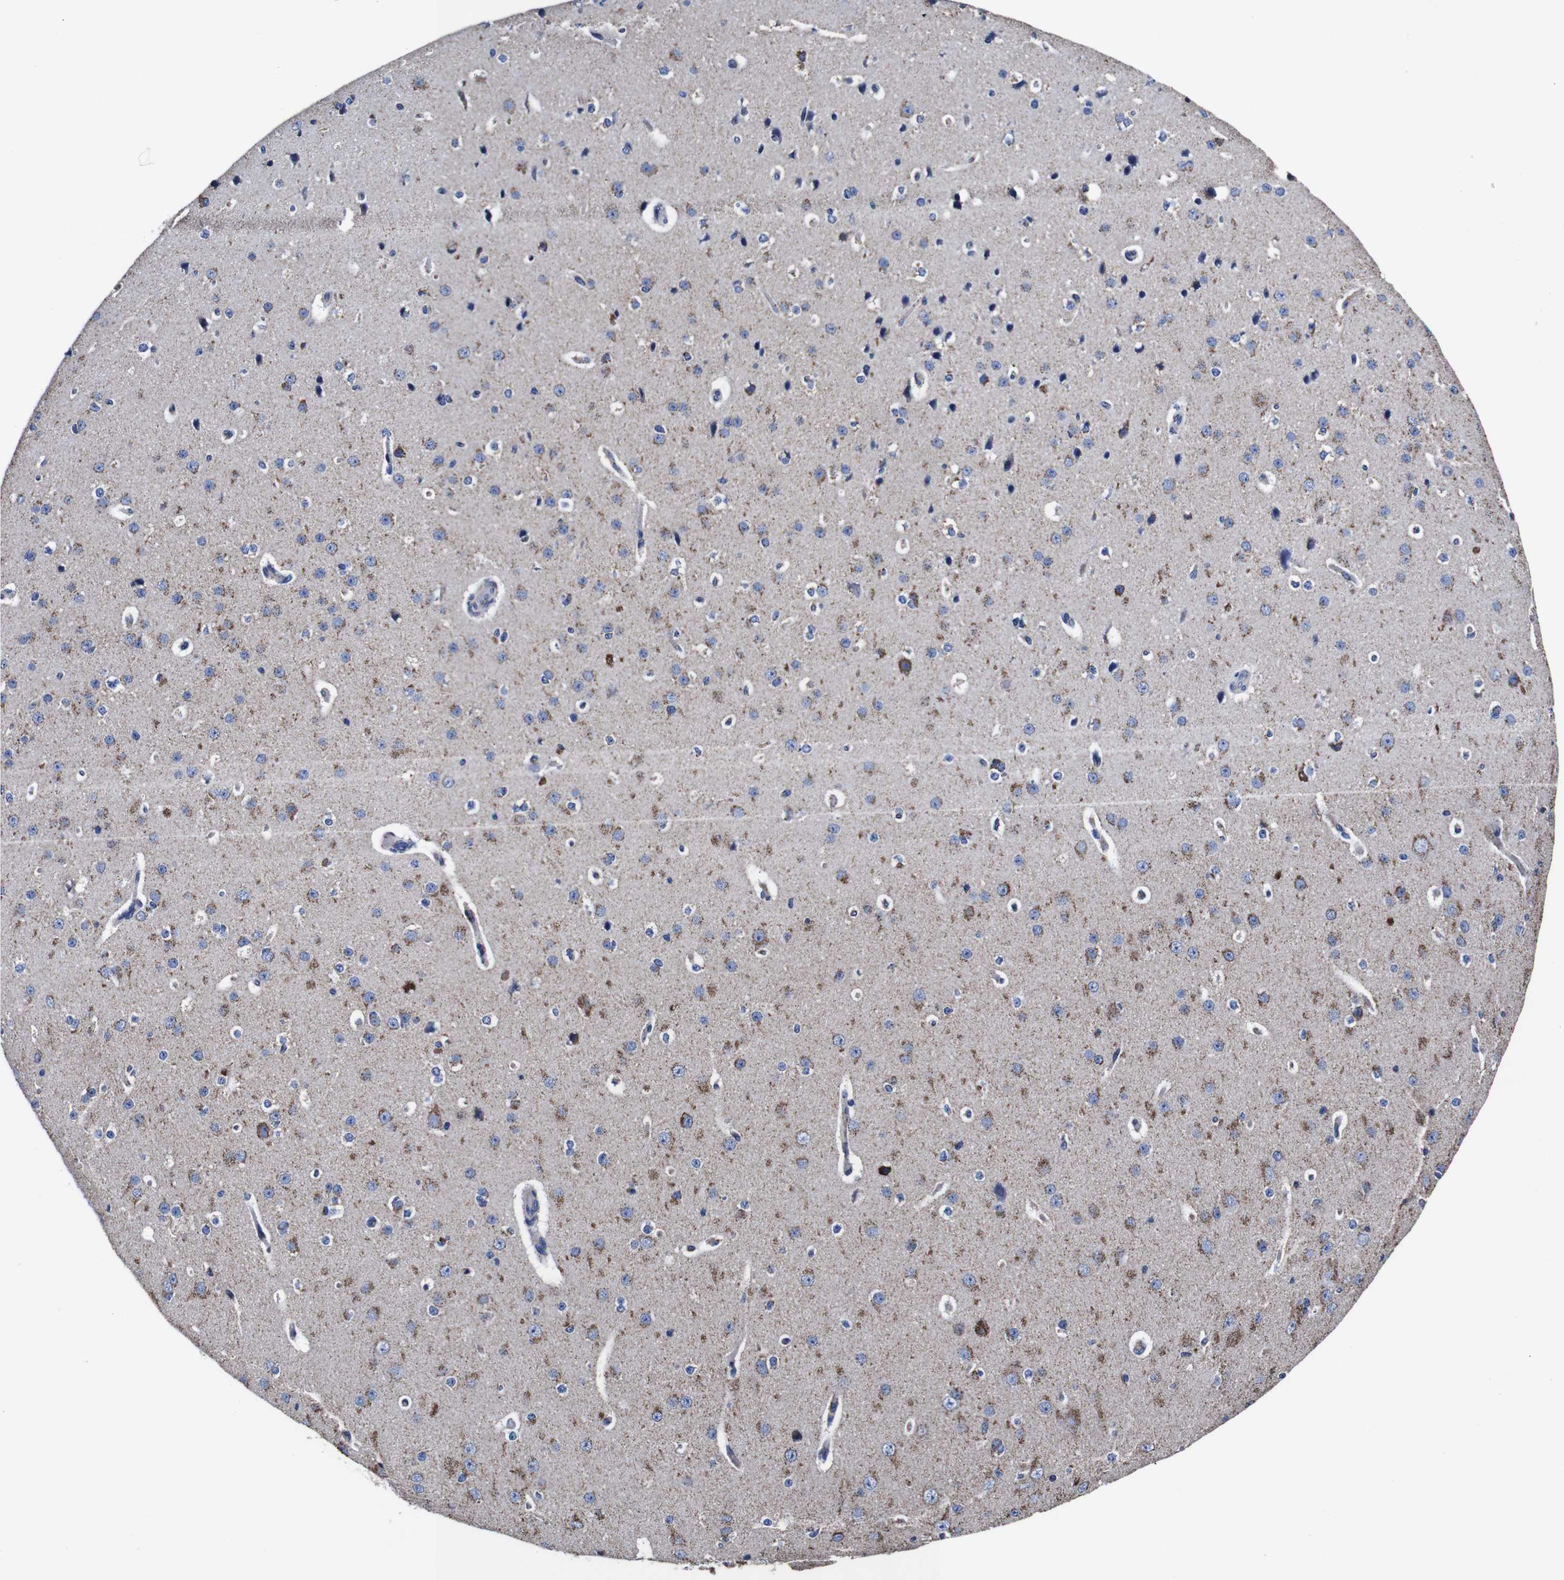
{"staining": {"intensity": "weak", "quantity": "25%-75%", "location": "cytoplasmic/membranous"}, "tissue": "cerebral cortex", "cell_type": "Endothelial cells", "image_type": "normal", "snomed": [{"axis": "morphology", "description": "Normal tissue, NOS"}, {"axis": "morphology", "description": "Developmental malformation"}, {"axis": "topography", "description": "Cerebral cortex"}], "caption": "Immunohistochemistry (IHC) staining of benign cerebral cortex, which shows low levels of weak cytoplasmic/membranous staining in about 25%-75% of endothelial cells indicating weak cytoplasmic/membranous protein expression. The staining was performed using DAB (3,3'-diaminobenzidine) (brown) for protein detection and nuclei were counterstained in hematoxylin (blue).", "gene": "FKBP9", "patient": {"sex": "female", "age": 30}}